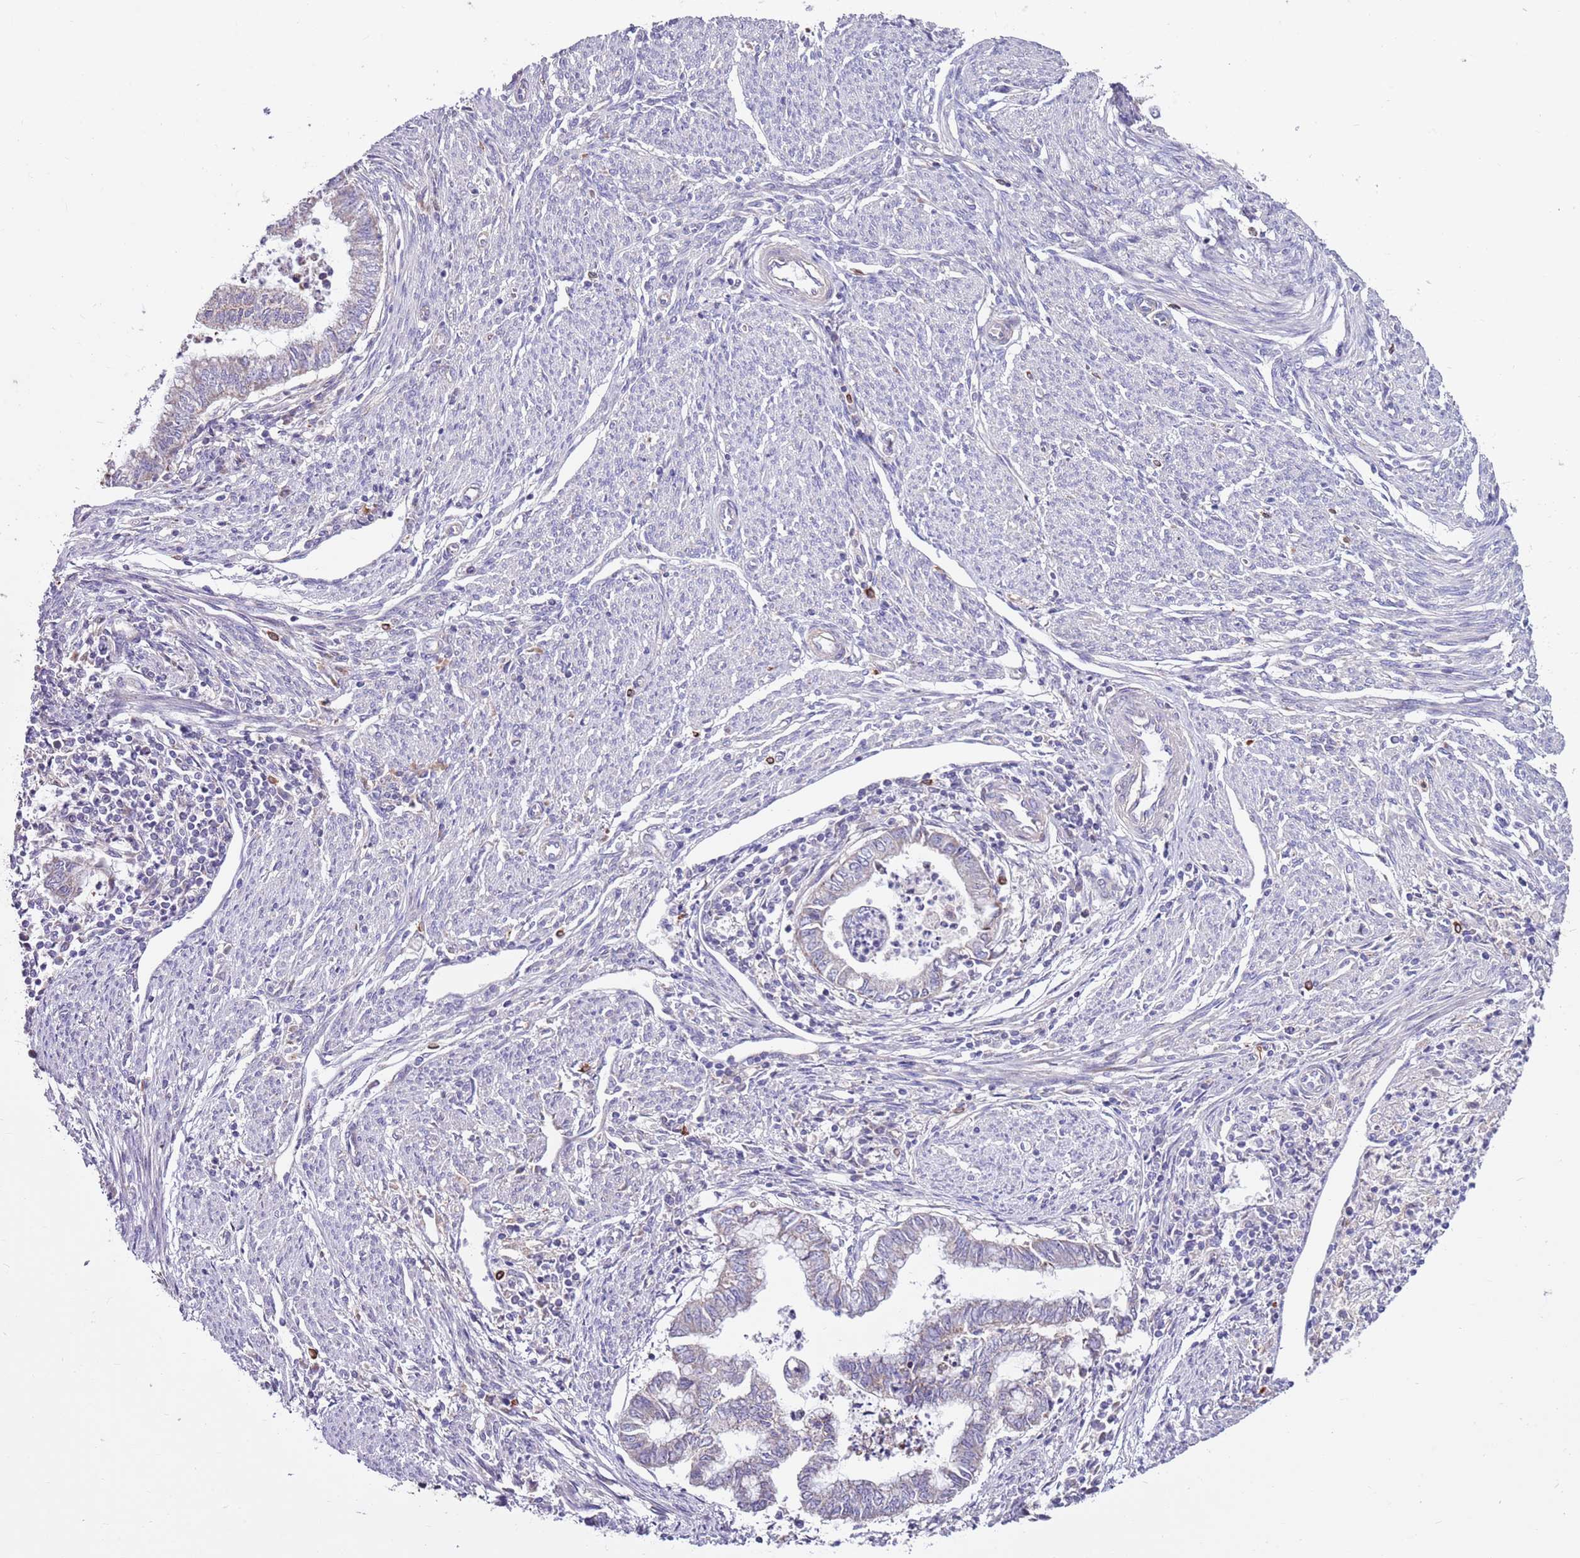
{"staining": {"intensity": "weak", "quantity": "<25%", "location": "cytoplasmic/membranous"}, "tissue": "endometrial cancer", "cell_type": "Tumor cells", "image_type": "cancer", "snomed": [{"axis": "morphology", "description": "Adenocarcinoma, NOS"}, {"axis": "topography", "description": "Endometrium"}], "caption": "DAB (3,3'-diaminobenzidine) immunohistochemical staining of human endometrial cancer (adenocarcinoma) reveals no significant staining in tumor cells.", "gene": "SMG1", "patient": {"sex": "female", "age": 79}}